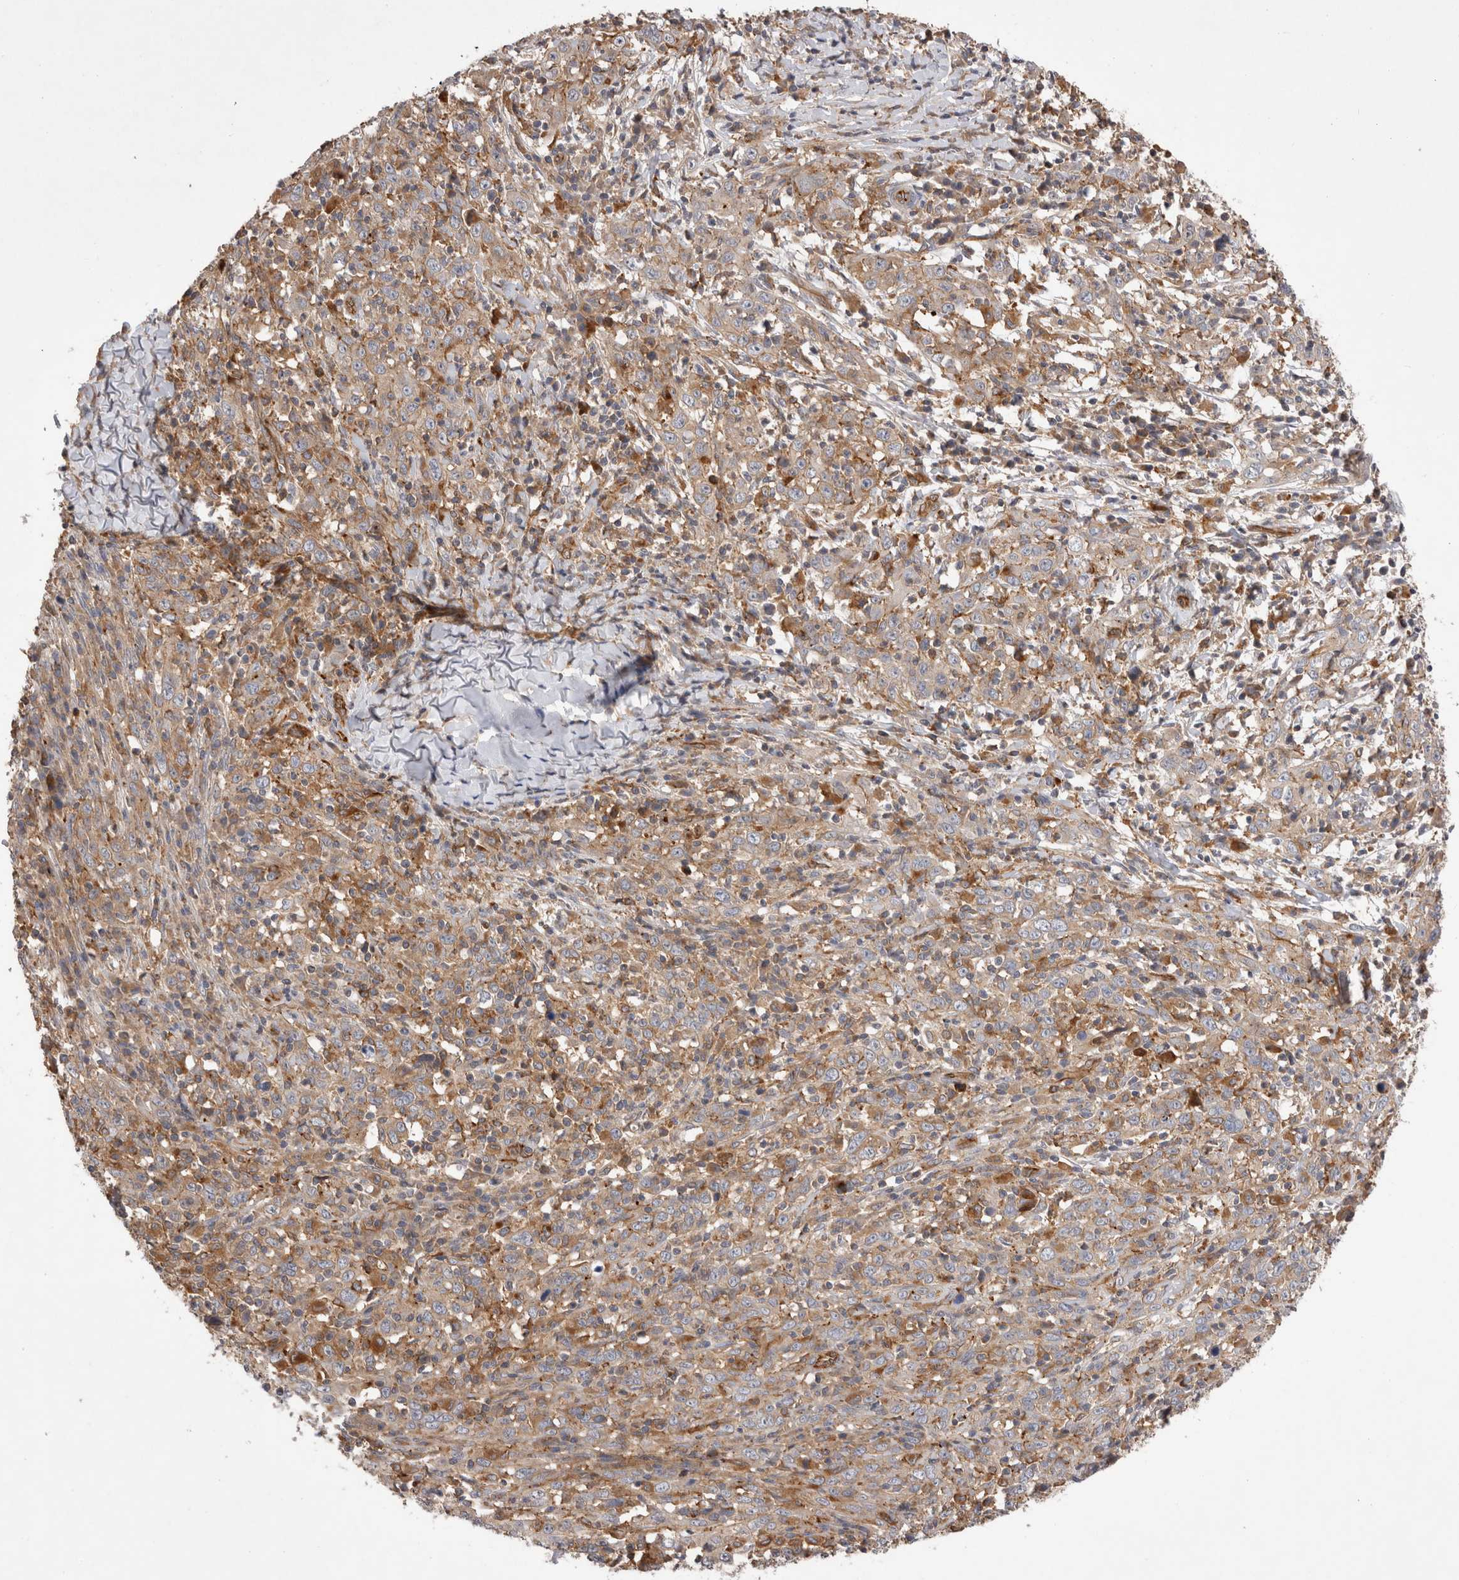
{"staining": {"intensity": "moderate", "quantity": ">75%", "location": "cytoplasmic/membranous"}, "tissue": "cervical cancer", "cell_type": "Tumor cells", "image_type": "cancer", "snomed": [{"axis": "morphology", "description": "Squamous cell carcinoma, NOS"}, {"axis": "topography", "description": "Cervix"}], "caption": "Squamous cell carcinoma (cervical) stained for a protein (brown) displays moderate cytoplasmic/membranous positive expression in about >75% of tumor cells.", "gene": "BNIP2", "patient": {"sex": "female", "age": 46}}